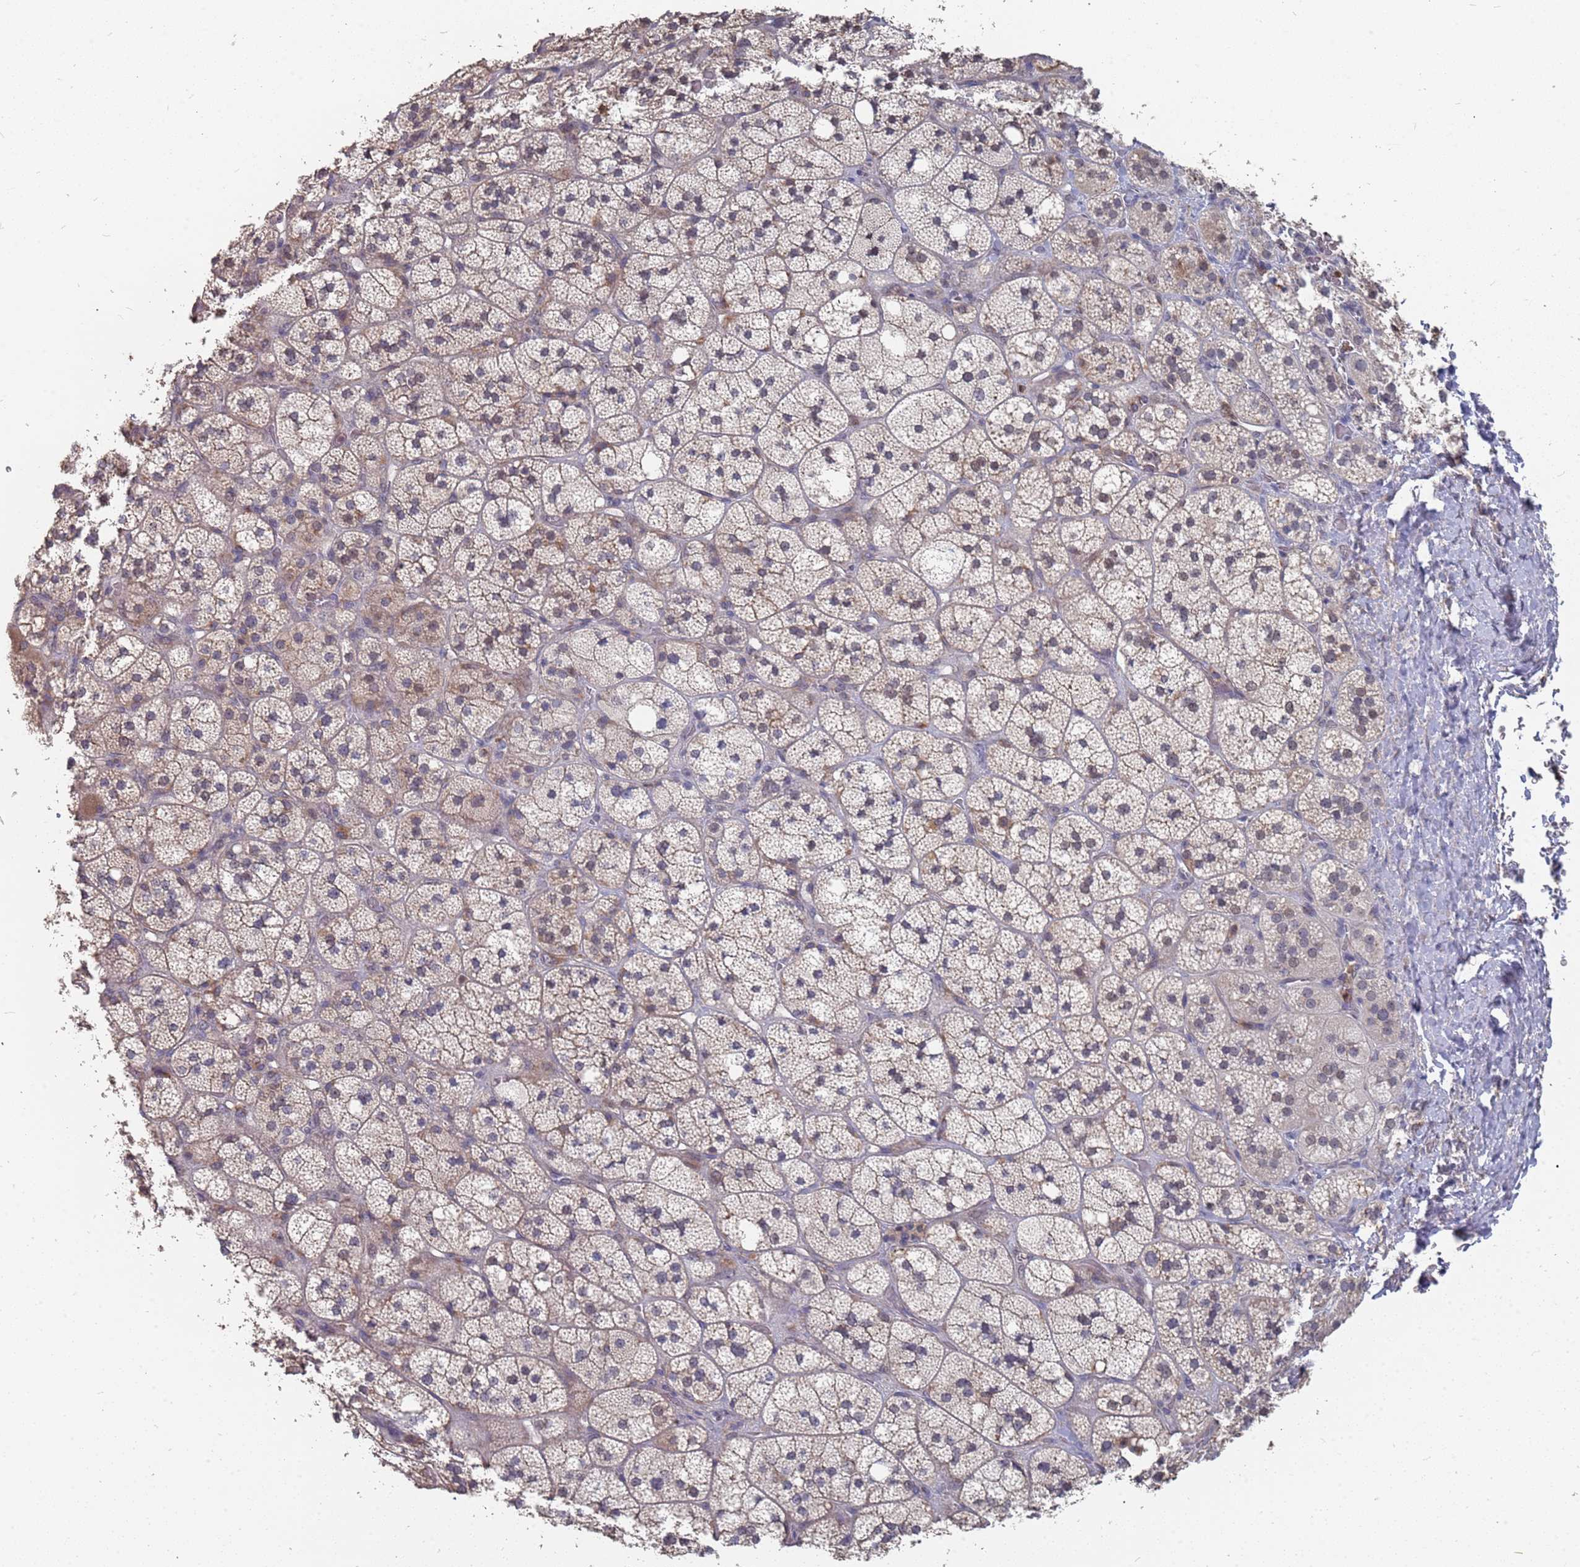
{"staining": {"intensity": "weak", "quantity": "<25%", "location": "cytoplasmic/membranous"}, "tissue": "adrenal gland", "cell_type": "Glandular cells", "image_type": "normal", "snomed": [{"axis": "morphology", "description": "Normal tissue, NOS"}, {"axis": "topography", "description": "Adrenal gland"}], "caption": "Glandular cells are negative for protein expression in unremarkable human adrenal gland. (Stains: DAB (3,3'-diaminobenzidine) immunohistochemistry (IHC) with hematoxylin counter stain, Microscopy: brightfield microscopy at high magnification).", "gene": "TCEANC2", "patient": {"sex": "male", "age": 61}}